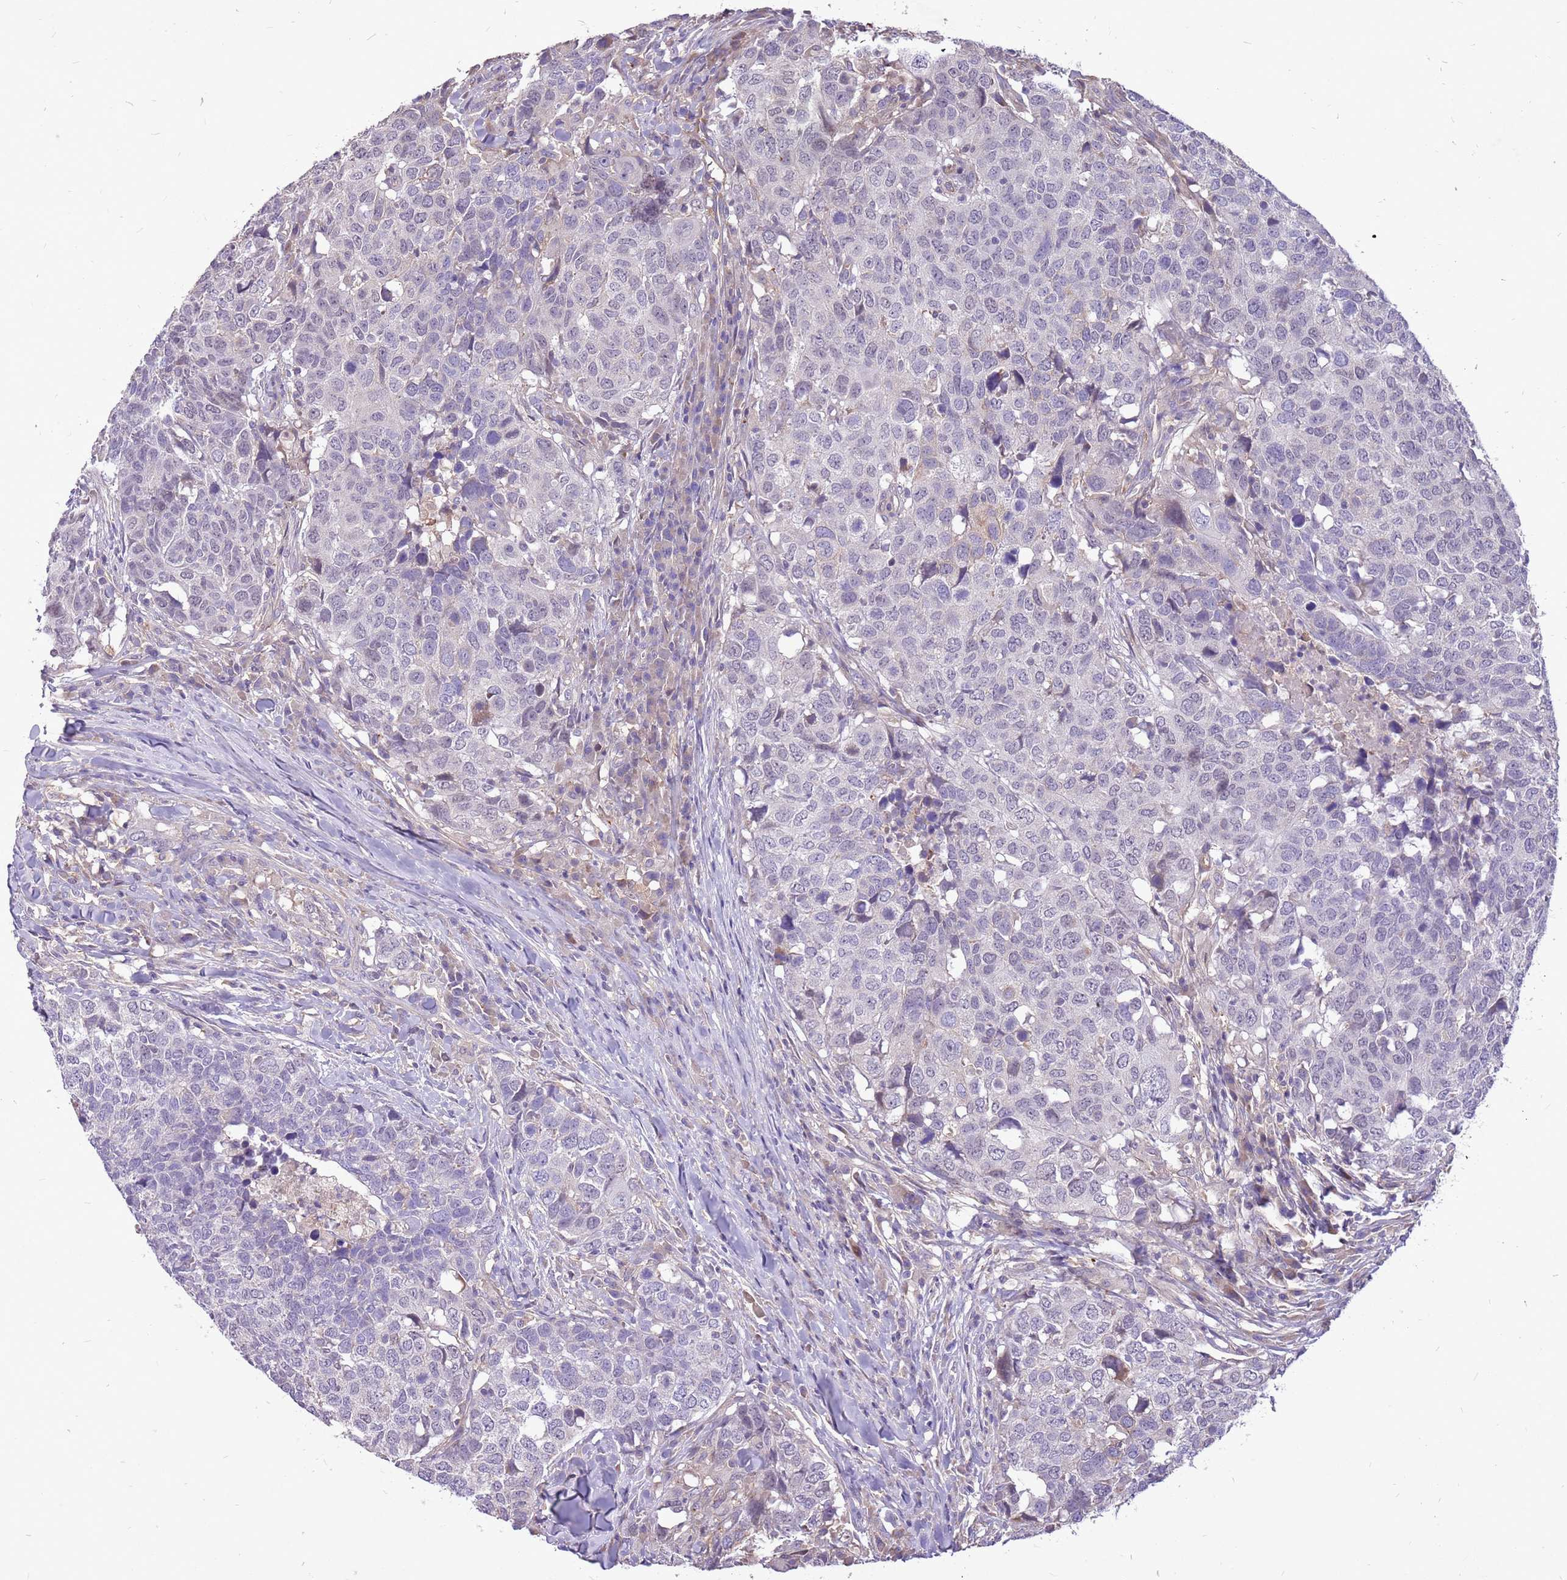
{"staining": {"intensity": "negative", "quantity": "none", "location": "none"}, "tissue": "head and neck cancer", "cell_type": "Tumor cells", "image_type": "cancer", "snomed": [{"axis": "morphology", "description": "Normal tissue, NOS"}, {"axis": "morphology", "description": "Squamous cell carcinoma, NOS"}, {"axis": "topography", "description": "Skeletal muscle"}, {"axis": "topography", "description": "Vascular tissue"}, {"axis": "topography", "description": "Peripheral nerve tissue"}, {"axis": "topography", "description": "Head-Neck"}], "caption": "Histopathology image shows no significant protein positivity in tumor cells of head and neck cancer.", "gene": "WASHC4", "patient": {"sex": "male", "age": 66}}